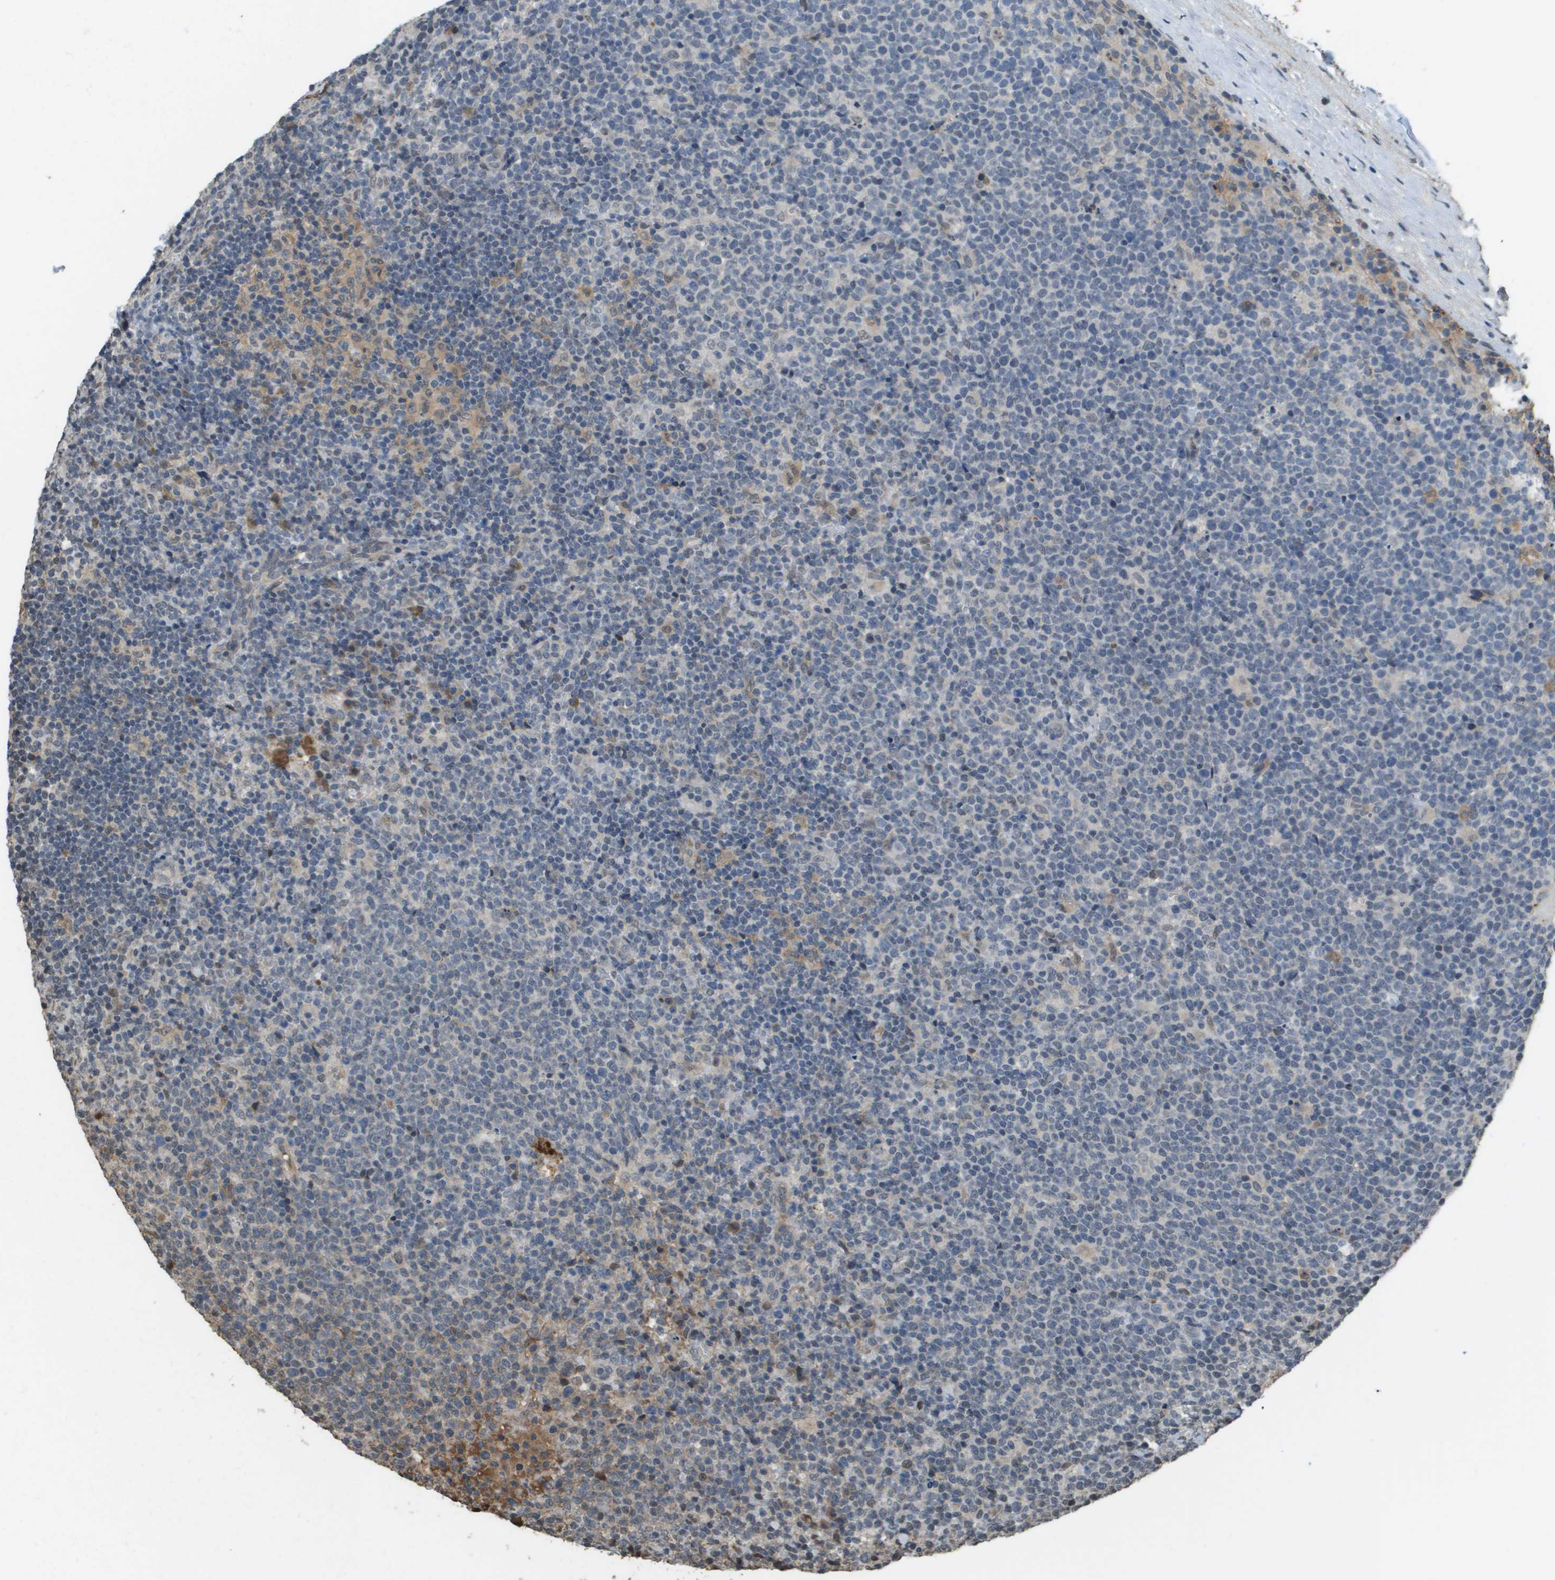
{"staining": {"intensity": "negative", "quantity": "none", "location": "none"}, "tissue": "lymphoma", "cell_type": "Tumor cells", "image_type": "cancer", "snomed": [{"axis": "morphology", "description": "Malignant lymphoma, non-Hodgkin's type, High grade"}, {"axis": "topography", "description": "Lymph node"}], "caption": "Lymphoma stained for a protein using immunohistochemistry (IHC) demonstrates no expression tumor cells.", "gene": "NDRG2", "patient": {"sex": "male", "age": 61}}